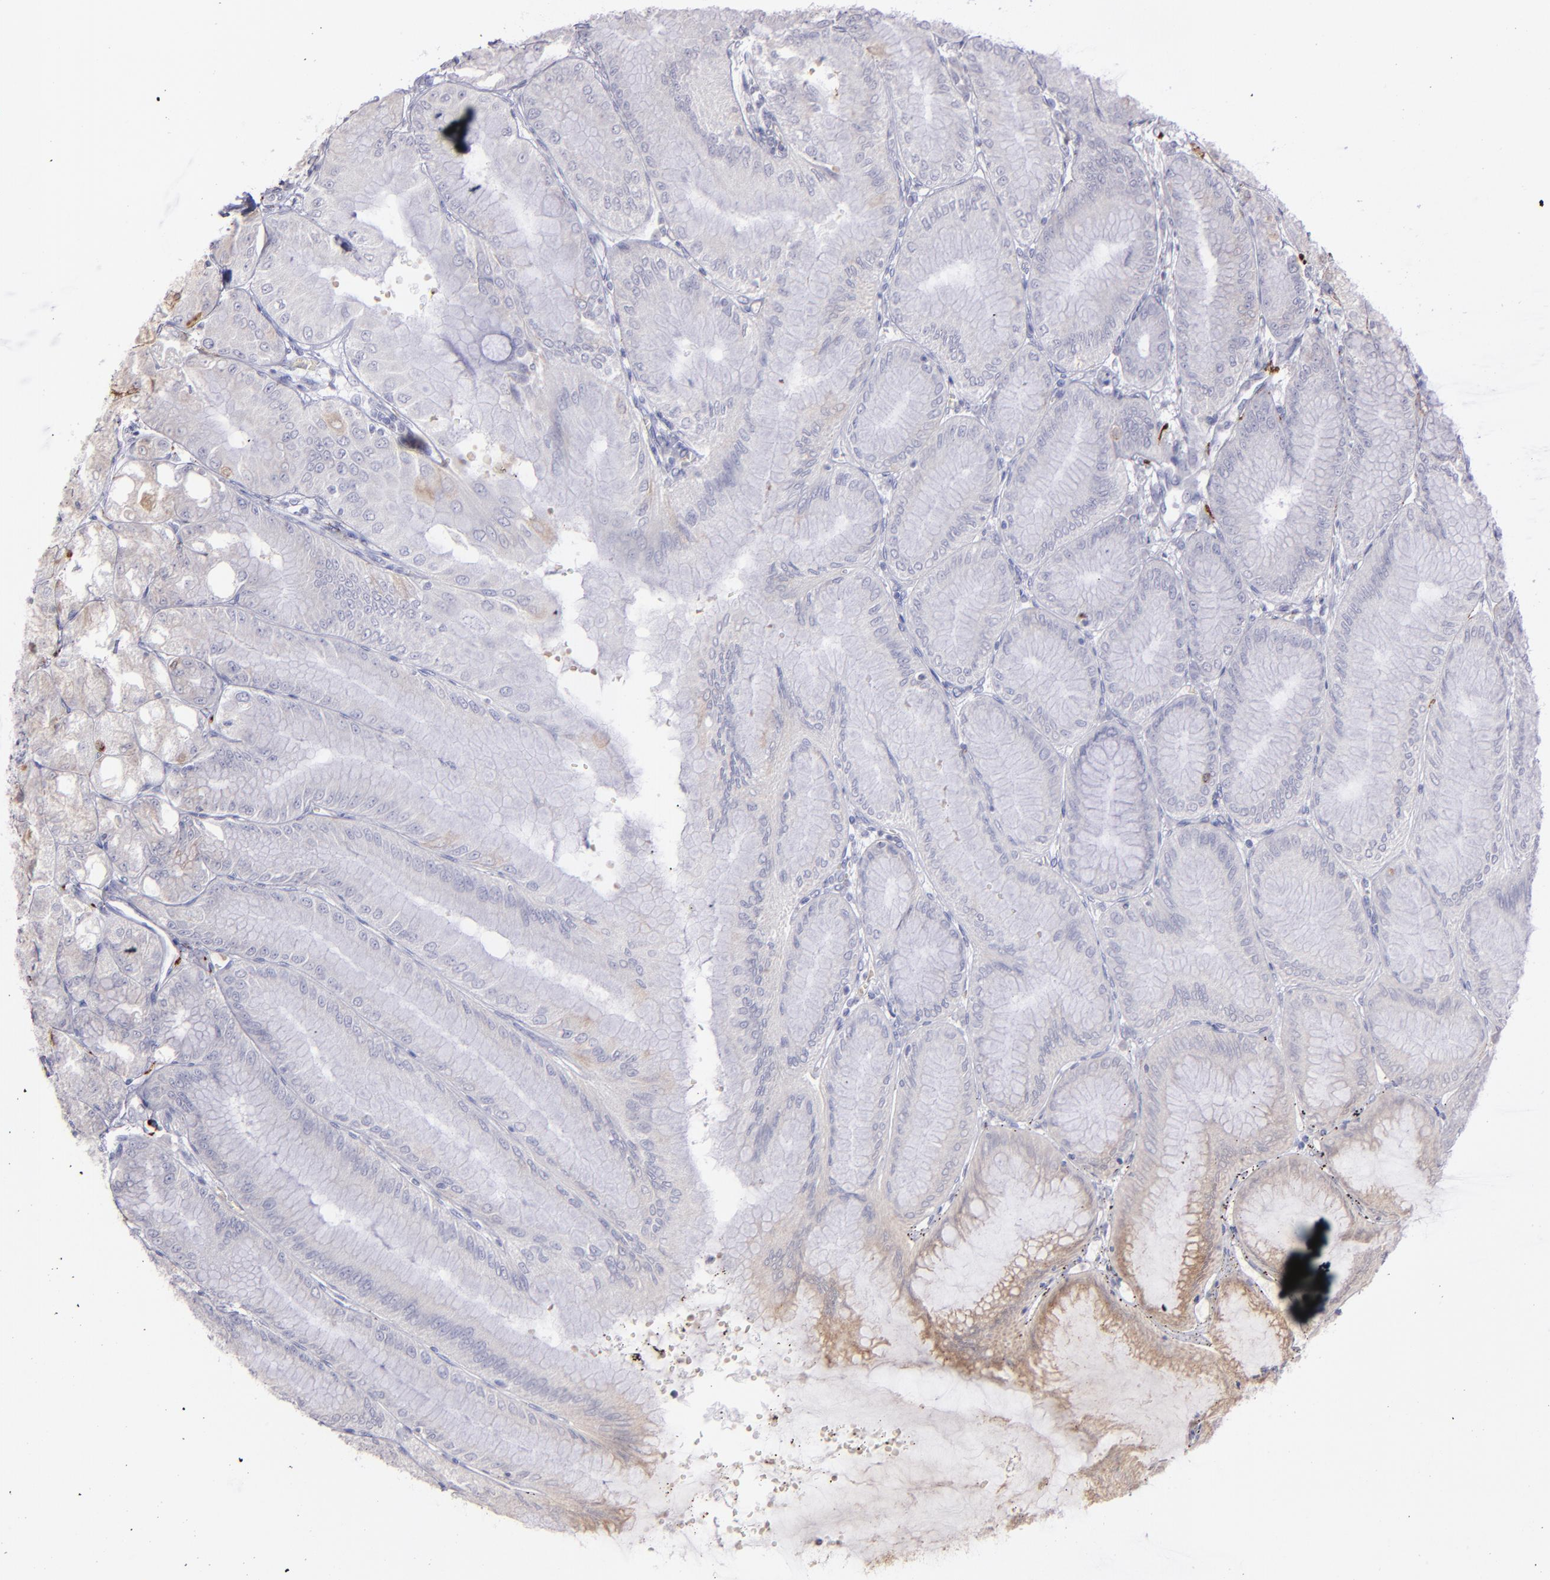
{"staining": {"intensity": "negative", "quantity": "none", "location": "none"}, "tissue": "stomach", "cell_type": "Glandular cells", "image_type": "normal", "snomed": [{"axis": "morphology", "description": "Normal tissue, NOS"}, {"axis": "topography", "description": "Stomach, lower"}], "caption": "Stomach stained for a protein using immunohistochemistry displays no expression glandular cells.", "gene": "SNAP25", "patient": {"sex": "male", "age": 71}}